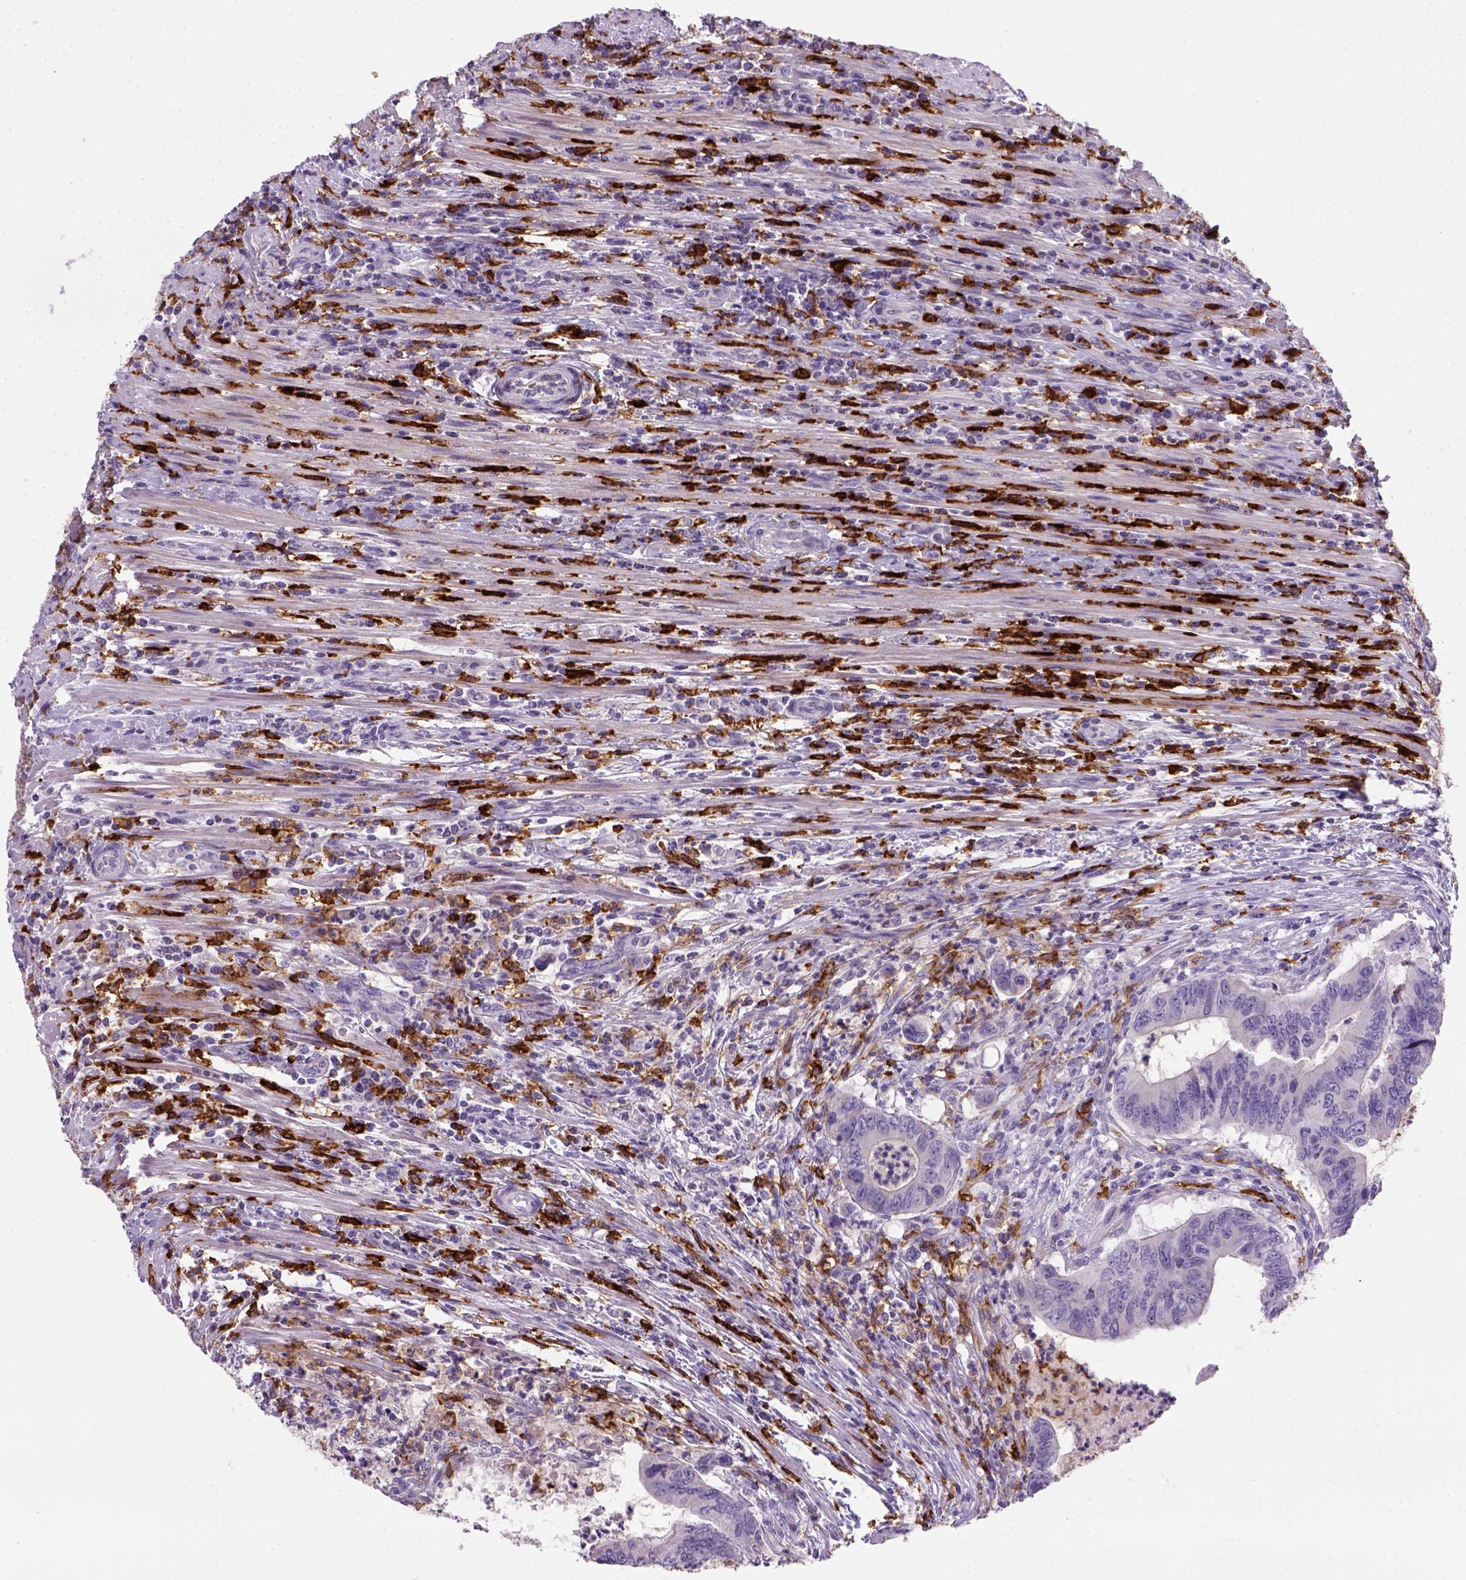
{"staining": {"intensity": "negative", "quantity": "none", "location": "none"}, "tissue": "colorectal cancer", "cell_type": "Tumor cells", "image_type": "cancer", "snomed": [{"axis": "morphology", "description": "Adenocarcinoma, NOS"}, {"axis": "topography", "description": "Colon"}], "caption": "This histopathology image is of adenocarcinoma (colorectal) stained with immunohistochemistry to label a protein in brown with the nuclei are counter-stained blue. There is no expression in tumor cells.", "gene": "CD14", "patient": {"sex": "male", "age": 53}}